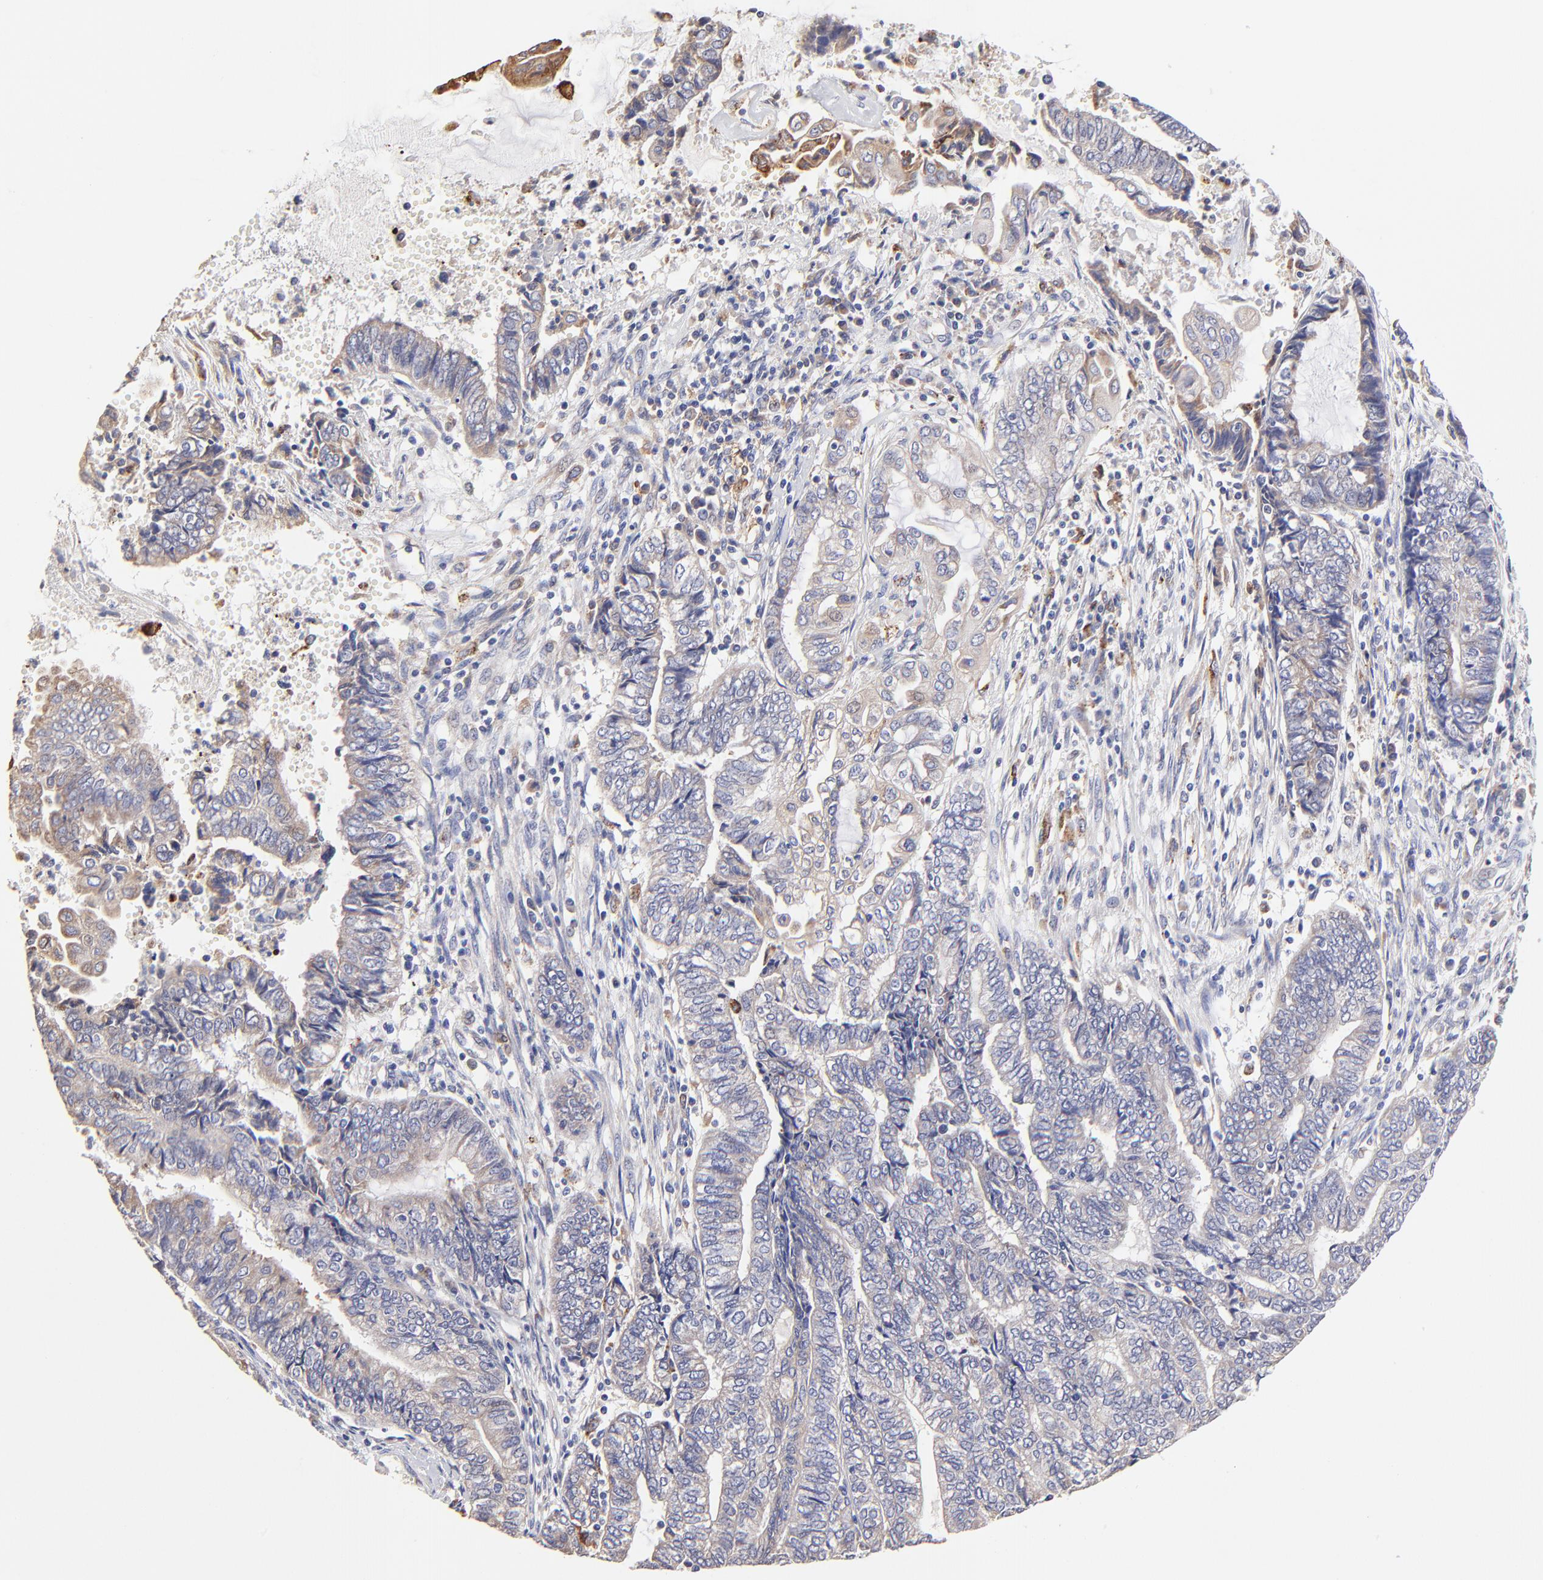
{"staining": {"intensity": "weak", "quantity": "25%-75%", "location": "cytoplasmic/membranous"}, "tissue": "endometrial cancer", "cell_type": "Tumor cells", "image_type": "cancer", "snomed": [{"axis": "morphology", "description": "Adenocarcinoma, NOS"}, {"axis": "topography", "description": "Uterus"}, {"axis": "topography", "description": "Endometrium"}], "caption": "Immunohistochemistry (IHC) (DAB (3,3'-diaminobenzidine)) staining of human endometrial cancer reveals weak cytoplasmic/membranous protein positivity in approximately 25%-75% of tumor cells.", "gene": "GCSAM", "patient": {"sex": "female", "age": 70}}